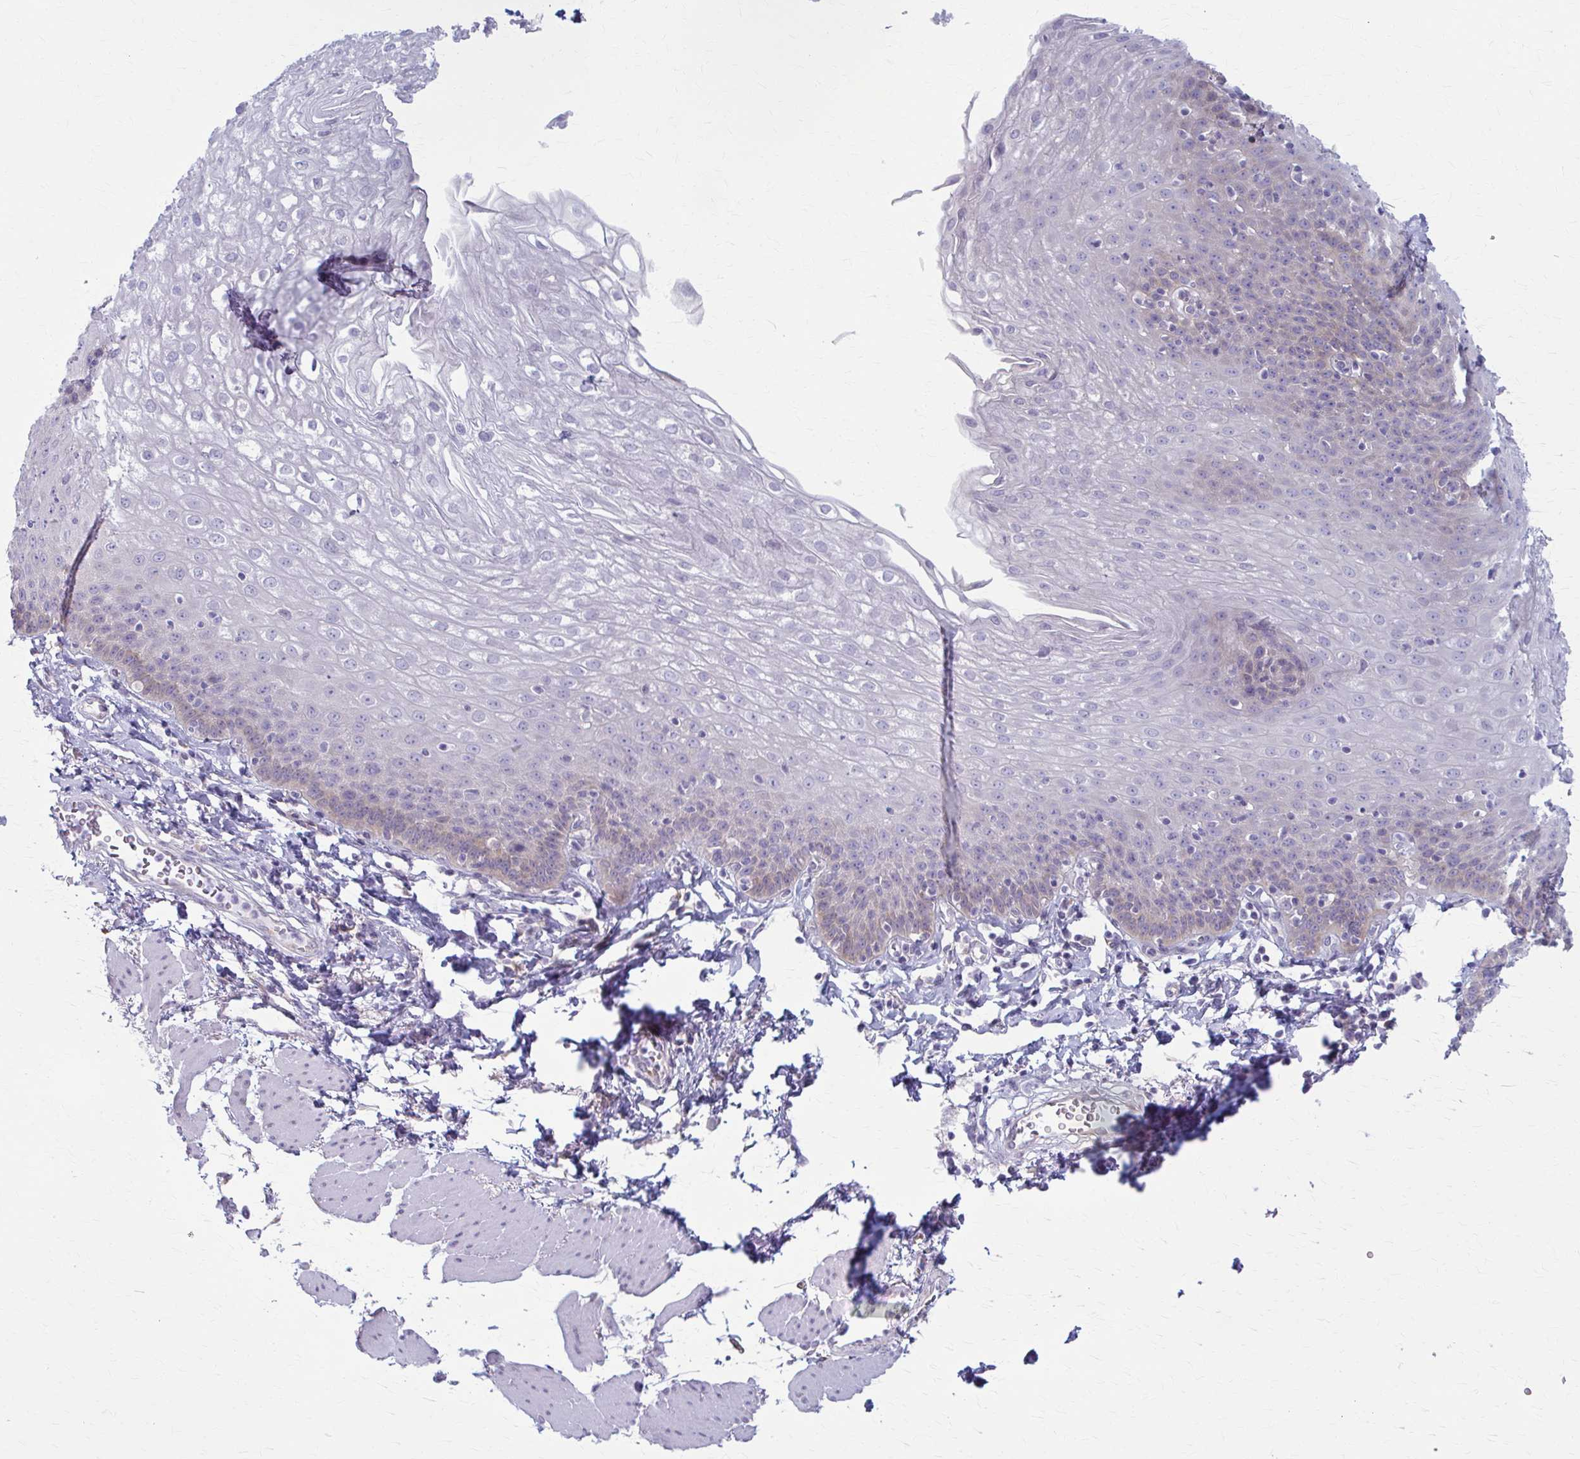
{"staining": {"intensity": "weak", "quantity": "<25%", "location": "cytoplasmic/membranous"}, "tissue": "esophagus", "cell_type": "Squamous epithelial cells", "image_type": "normal", "snomed": [{"axis": "morphology", "description": "Normal tissue, NOS"}, {"axis": "topography", "description": "Esophagus"}], "caption": "A micrograph of esophagus stained for a protein exhibits no brown staining in squamous epithelial cells. The staining is performed using DAB brown chromogen with nuclei counter-stained in using hematoxylin.", "gene": "PRKRA", "patient": {"sex": "female", "age": 81}}